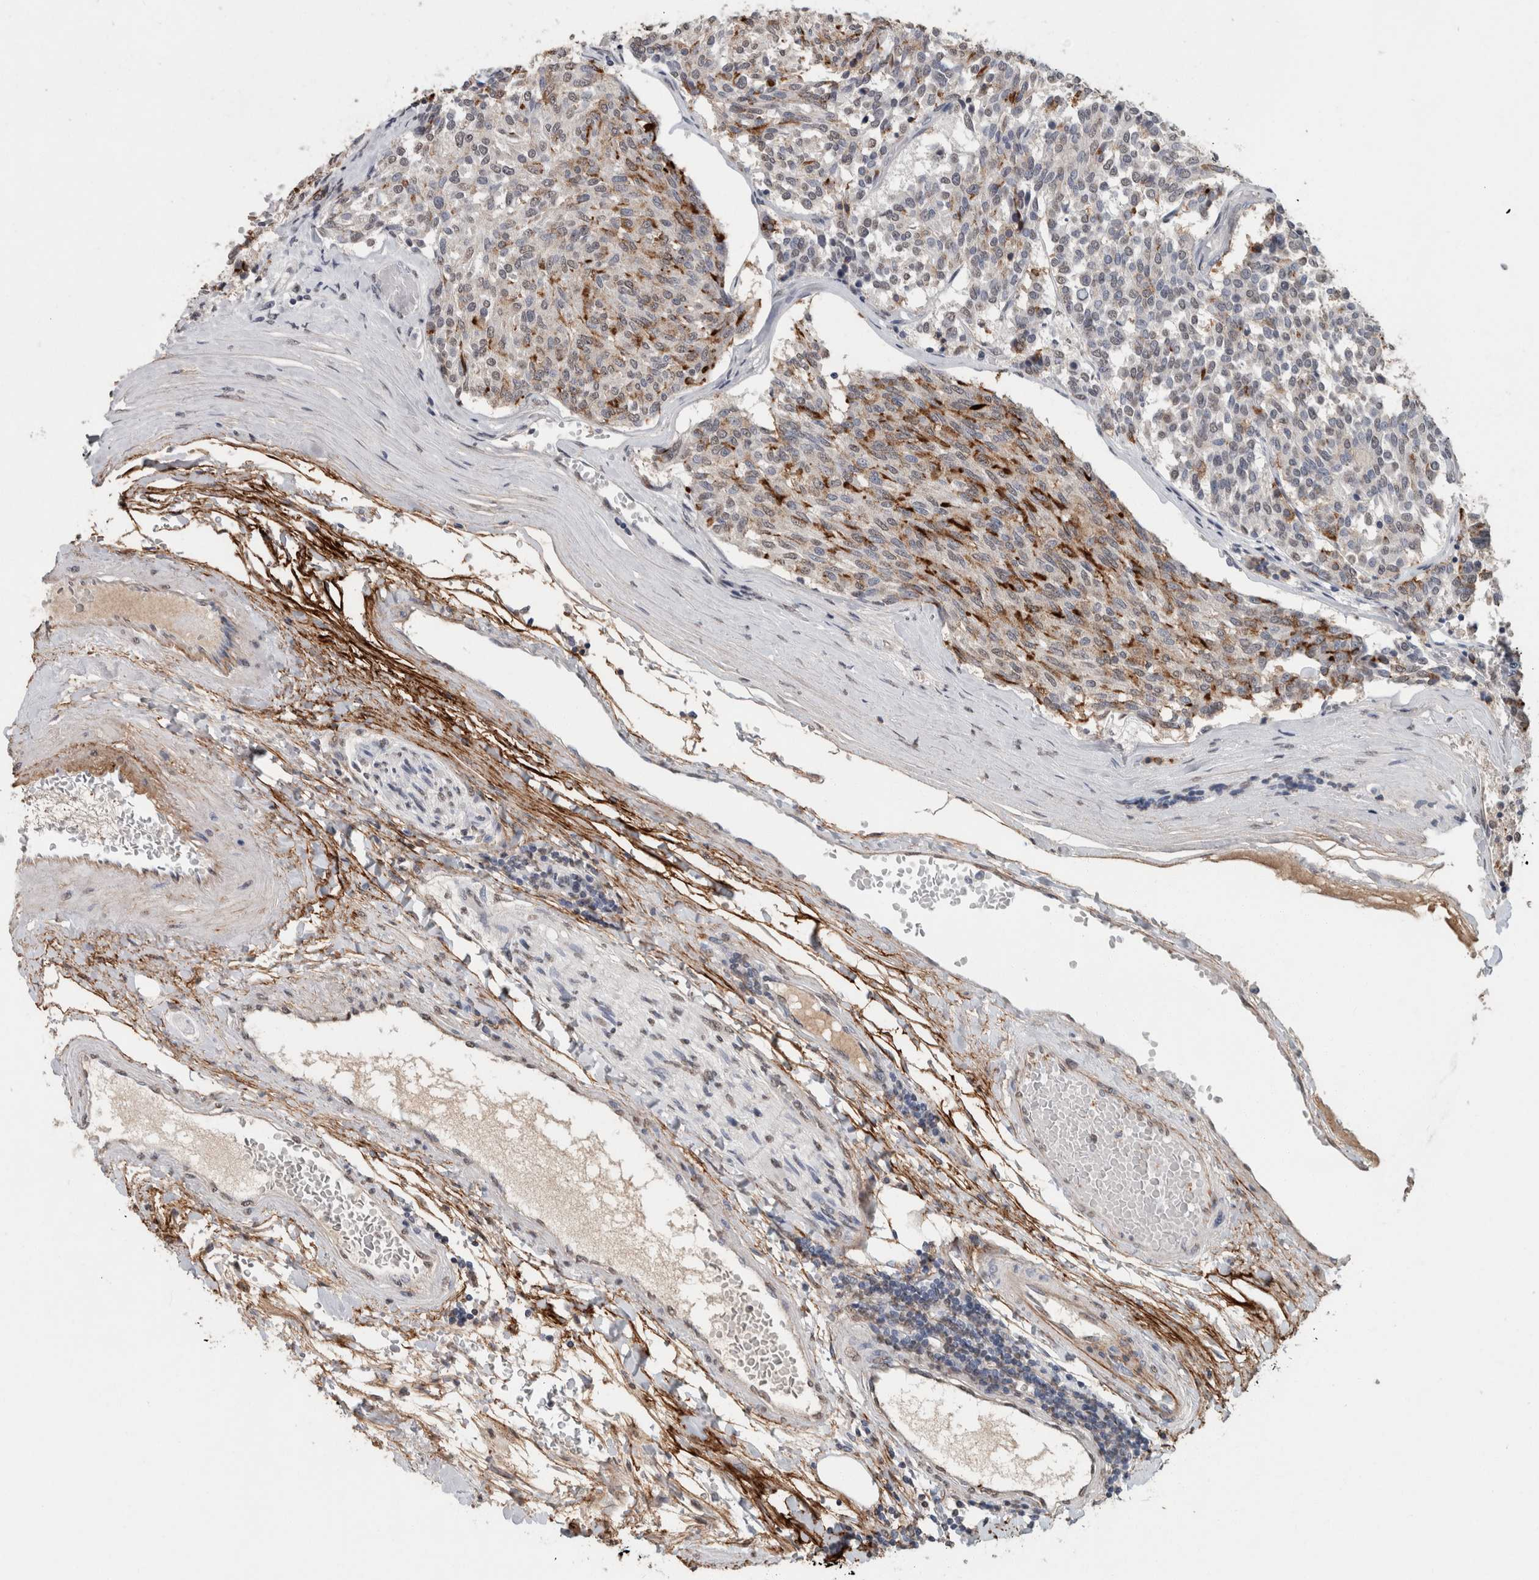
{"staining": {"intensity": "moderate", "quantity": "25%-75%", "location": "cytoplasmic/membranous"}, "tissue": "carcinoid", "cell_type": "Tumor cells", "image_type": "cancer", "snomed": [{"axis": "morphology", "description": "Carcinoid, malignant, NOS"}, {"axis": "topography", "description": "Pancreas"}], "caption": "Brown immunohistochemical staining in carcinoid (malignant) exhibits moderate cytoplasmic/membranous expression in approximately 25%-75% of tumor cells.", "gene": "LTBP1", "patient": {"sex": "female", "age": 54}}